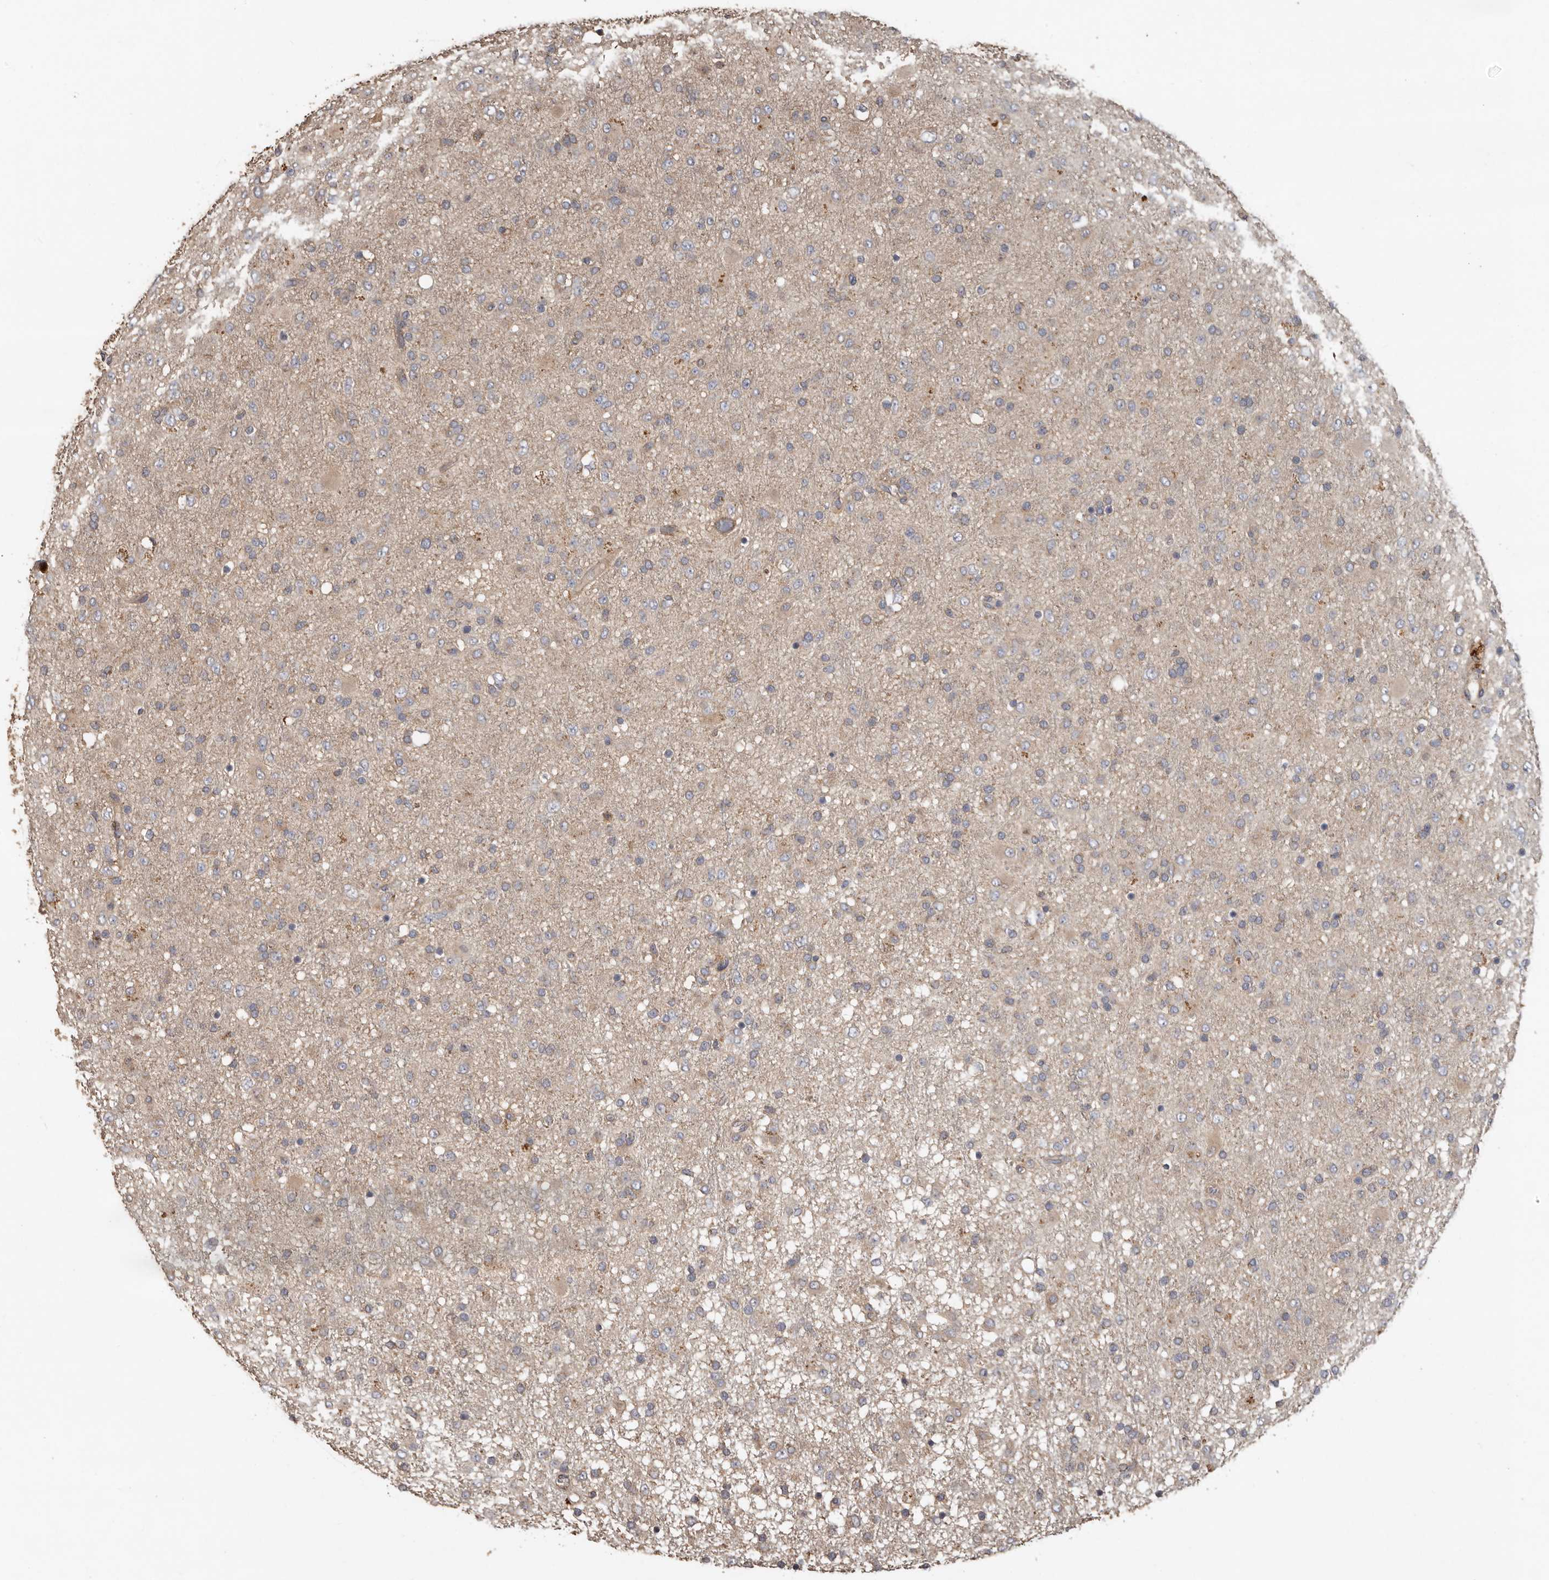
{"staining": {"intensity": "weak", "quantity": "<25%", "location": "cytoplasmic/membranous"}, "tissue": "glioma", "cell_type": "Tumor cells", "image_type": "cancer", "snomed": [{"axis": "morphology", "description": "Glioma, malignant, Low grade"}, {"axis": "topography", "description": "Brain"}], "caption": "Immunohistochemistry (IHC) photomicrograph of glioma stained for a protein (brown), which shows no positivity in tumor cells.", "gene": "FLCN", "patient": {"sex": "male", "age": 65}}